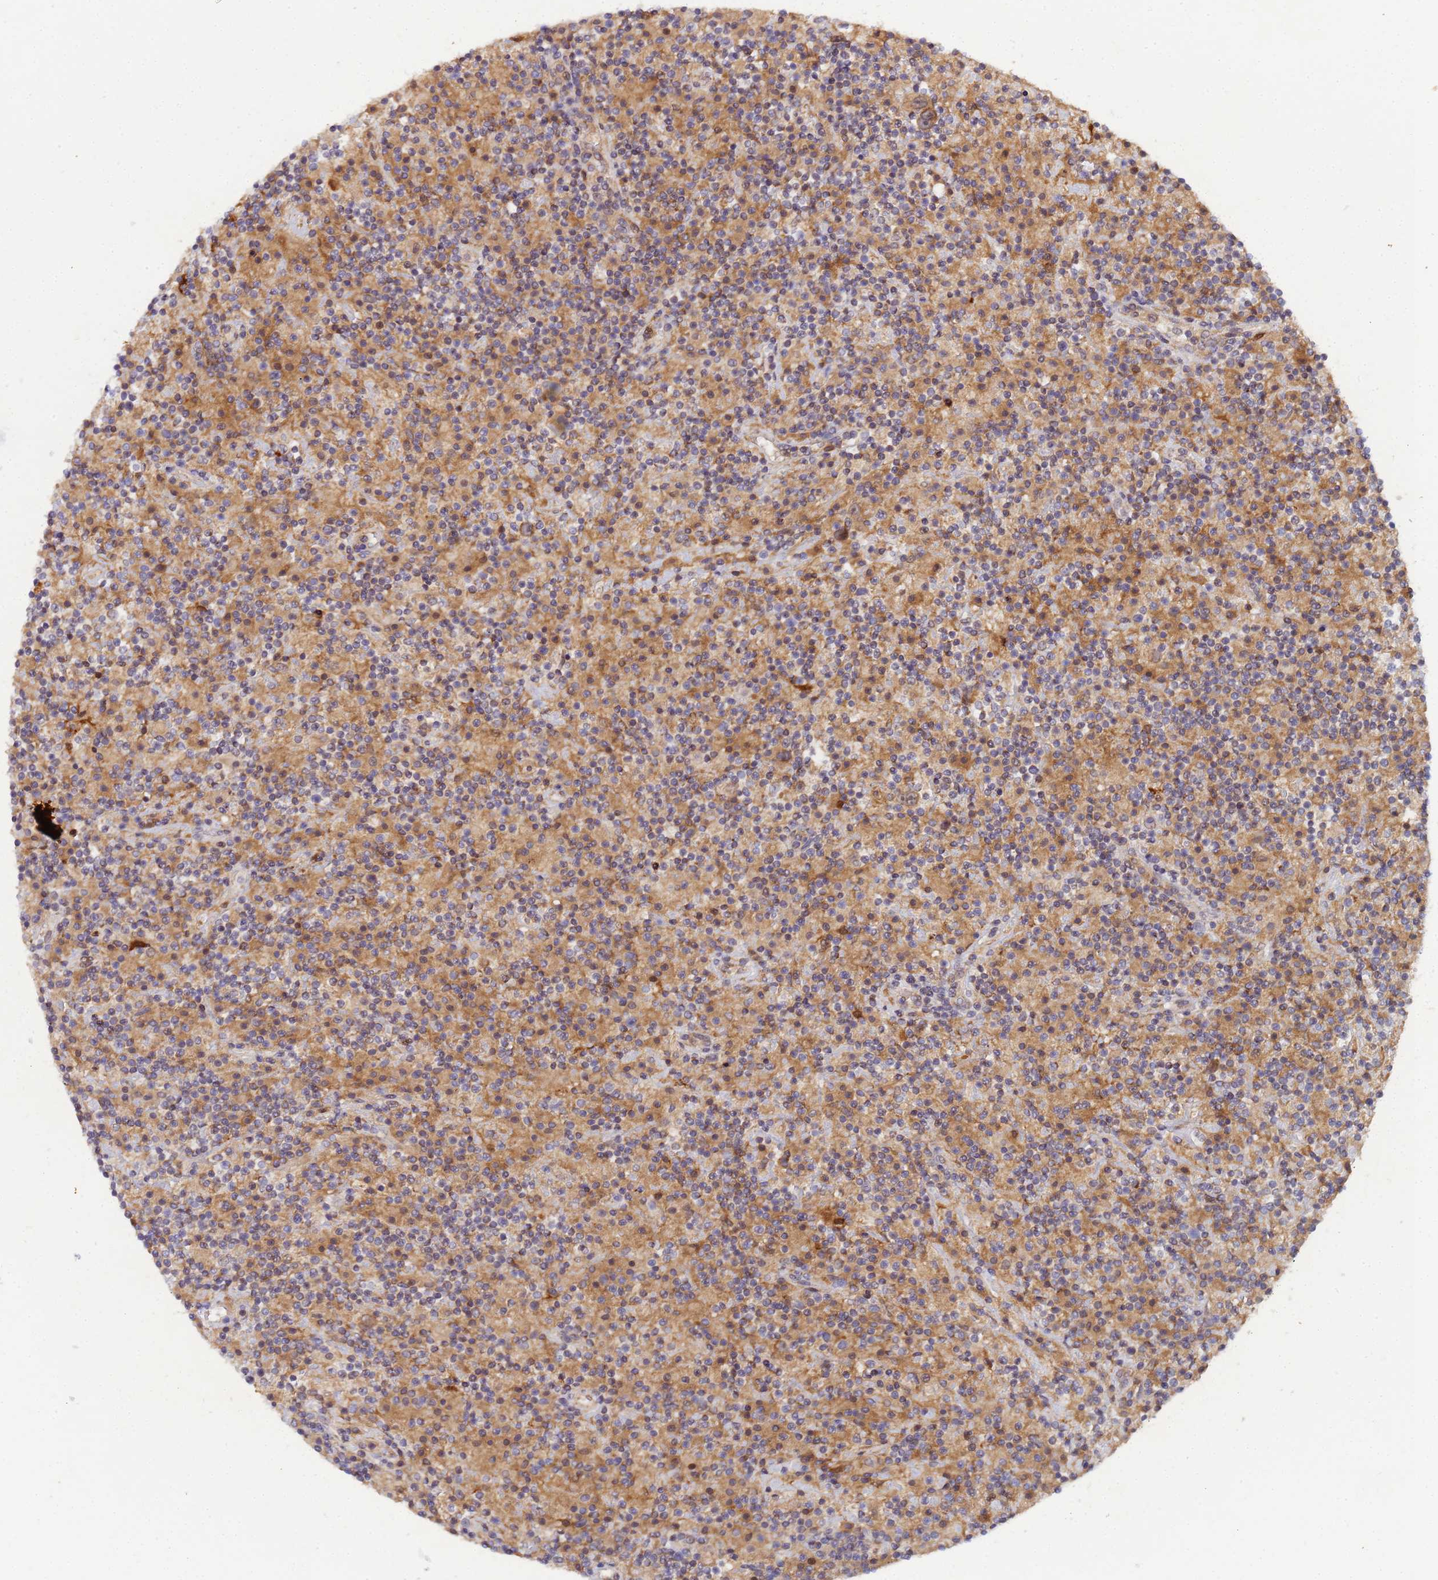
{"staining": {"intensity": "moderate", "quantity": "25%-75%", "location": "cytoplasmic/membranous,nuclear"}, "tissue": "lymphoma", "cell_type": "Tumor cells", "image_type": "cancer", "snomed": [{"axis": "morphology", "description": "Hodgkin's disease, NOS"}, {"axis": "topography", "description": "Lymph node"}], "caption": "Protein staining exhibits moderate cytoplasmic/membranous and nuclear expression in approximately 25%-75% of tumor cells in Hodgkin's disease.", "gene": "CCDC127", "patient": {"sex": "male", "age": 70}}